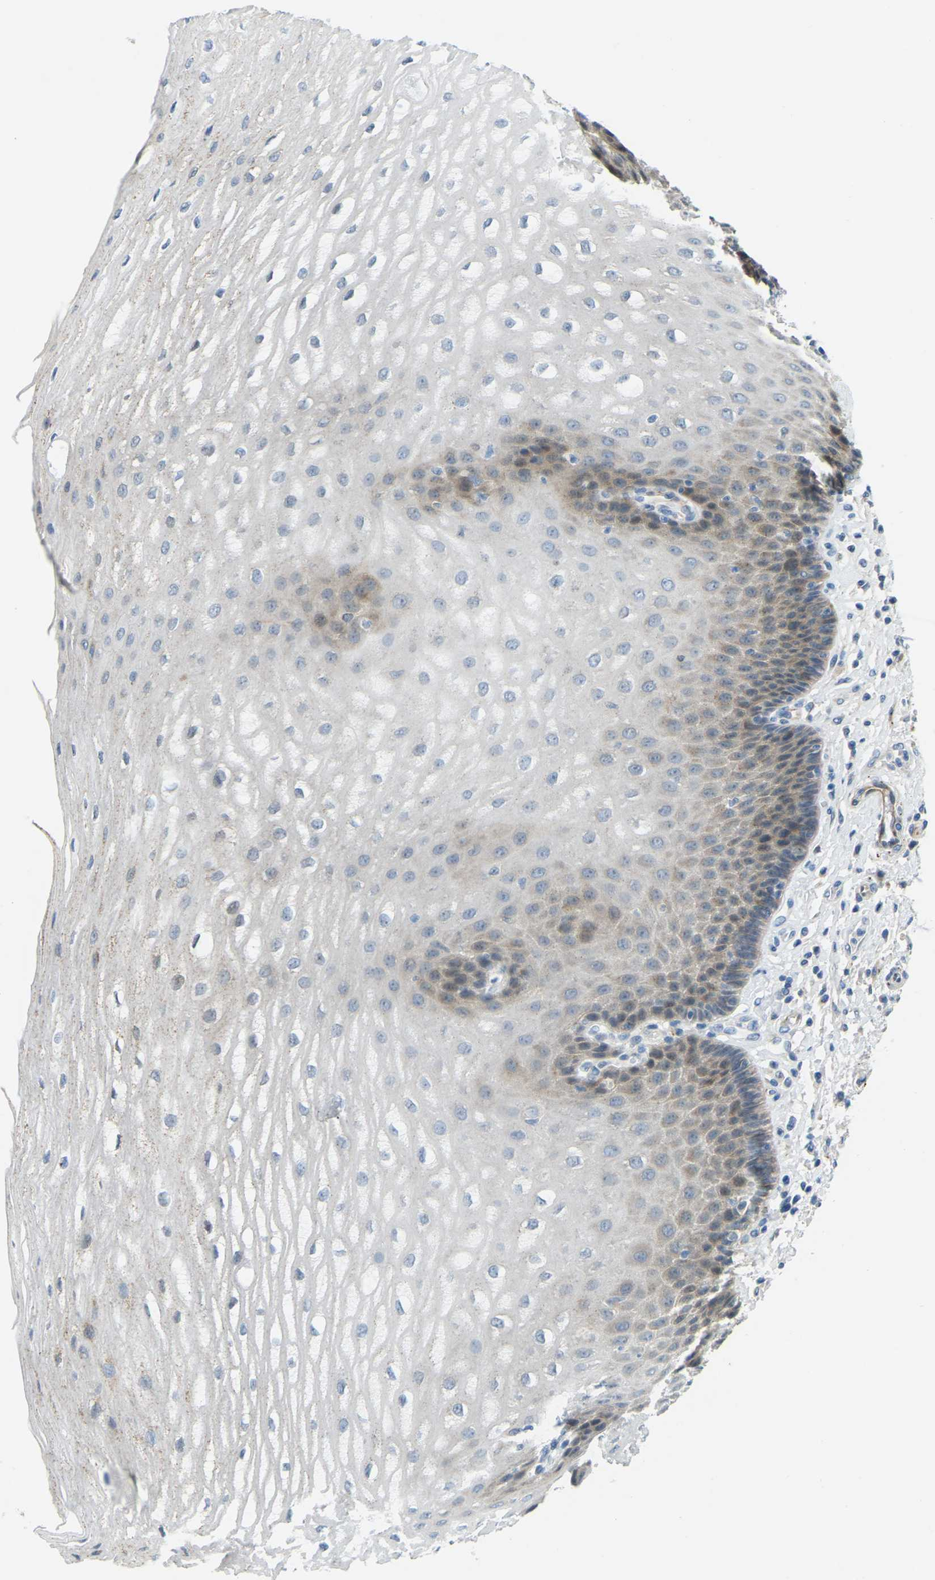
{"staining": {"intensity": "moderate", "quantity": "<25%", "location": "cytoplasmic/membranous"}, "tissue": "esophagus", "cell_type": "Squamous epithelial cells", "image_type": "normal", "snomed": [{"axis": "morphology", "description": "Normal tissue, NOS"}, {"axis": "topography", "description": "Esophagus"}], "caption": "DAB (3,3'-diaminobenzidine) immunohistochemical staining of normal human esophagus displays moderate cytoplasmic/membranous protein staining in approximately <25% of squamous epithelial cells.", "gene": "NME8", "patient": {"sex": "male", "age": 54}}